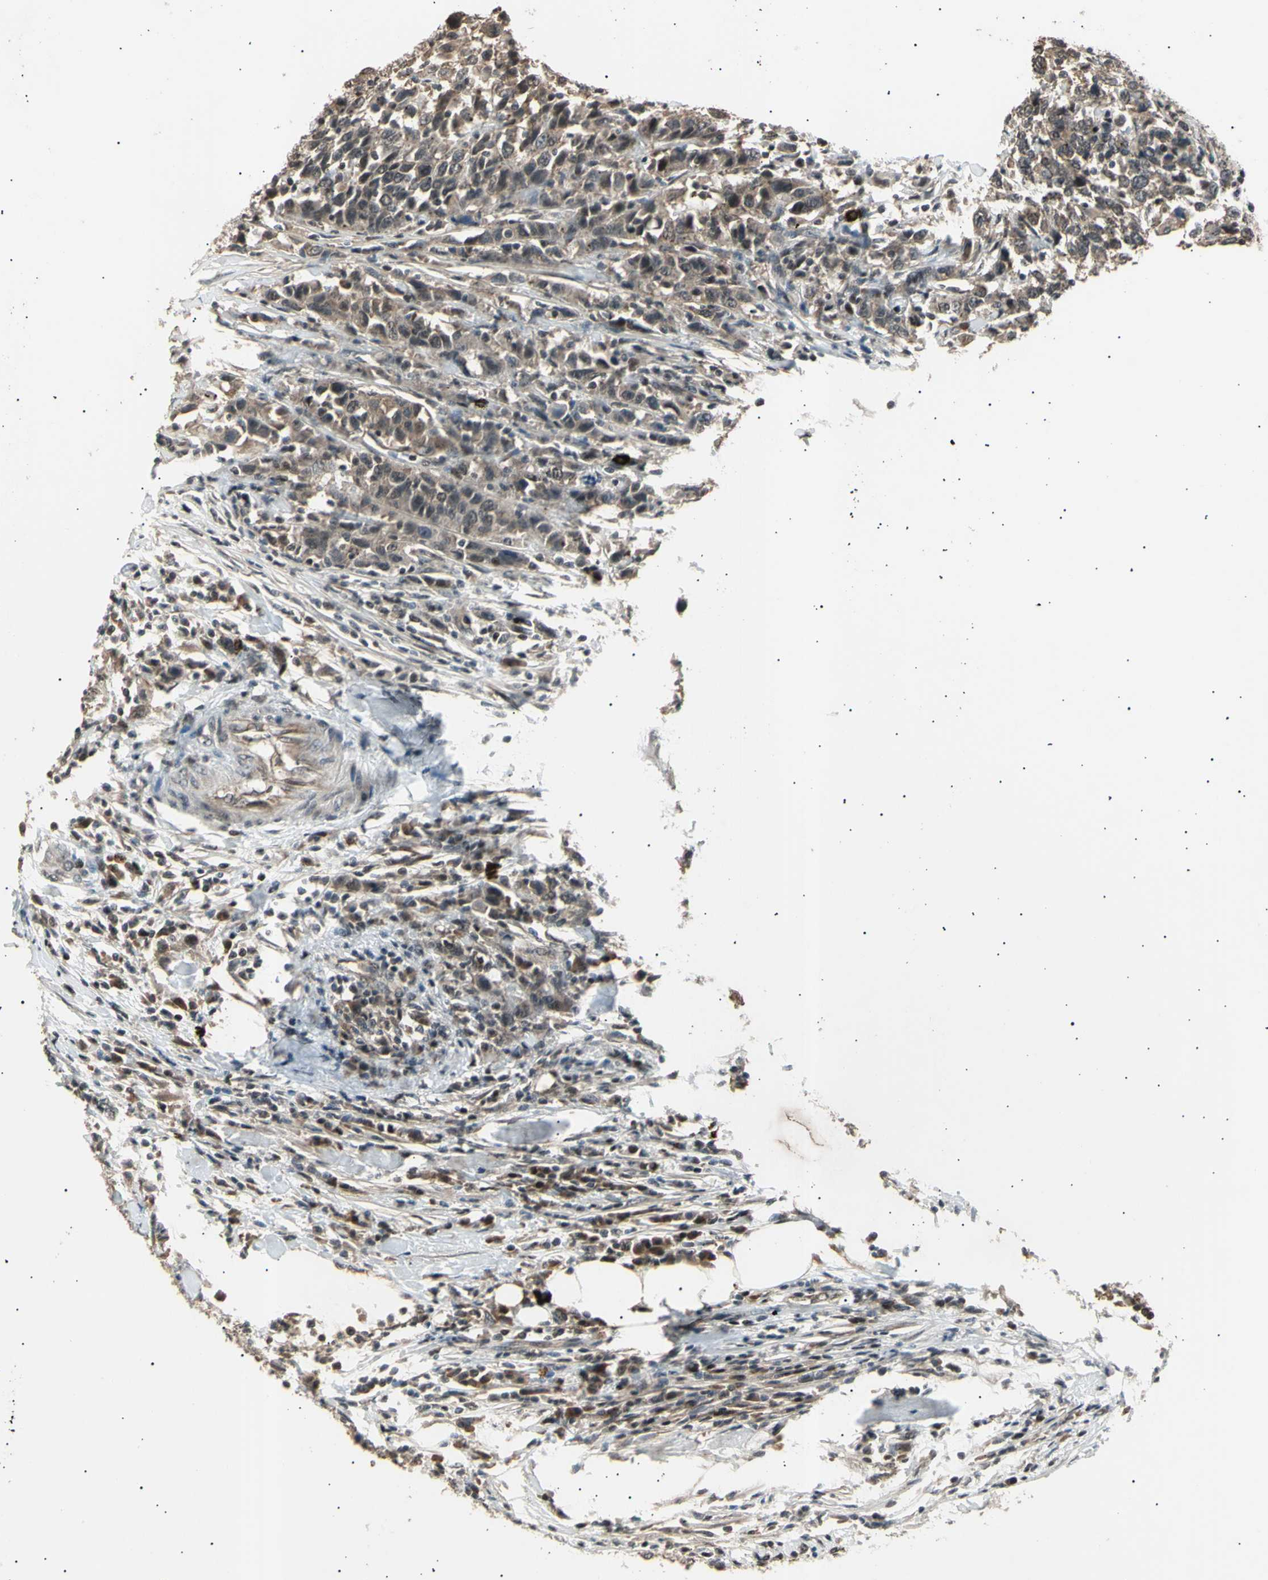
{"staining": {"intensity": "weak", "quantity": ">75%", "location": "cytoplasmic/membranous,nuclear"}, "tissue": "urothelial cancer", "cell_type": "Tumor cells", "image_type": "cancer", "snomed": [{"axis": "morphology", "description": "Urothelial carcinoma, High grade"}, {"axis": "topography", "description": "Urinary bladder"}], "caption": "High-grade urothelial carcinoma tissue demonstrates weak cytoplasmic/membranous and nuclear expression in approximately >75% of tumor cells The staining is performed using DAB (3,3'-diaminobenzidine) brown chromogen to label protein expression. The nuclei are counter-stained blue using hematoxylin.", "gene": "NUAK2", "patient": {"sex": "male", "age": 61}}